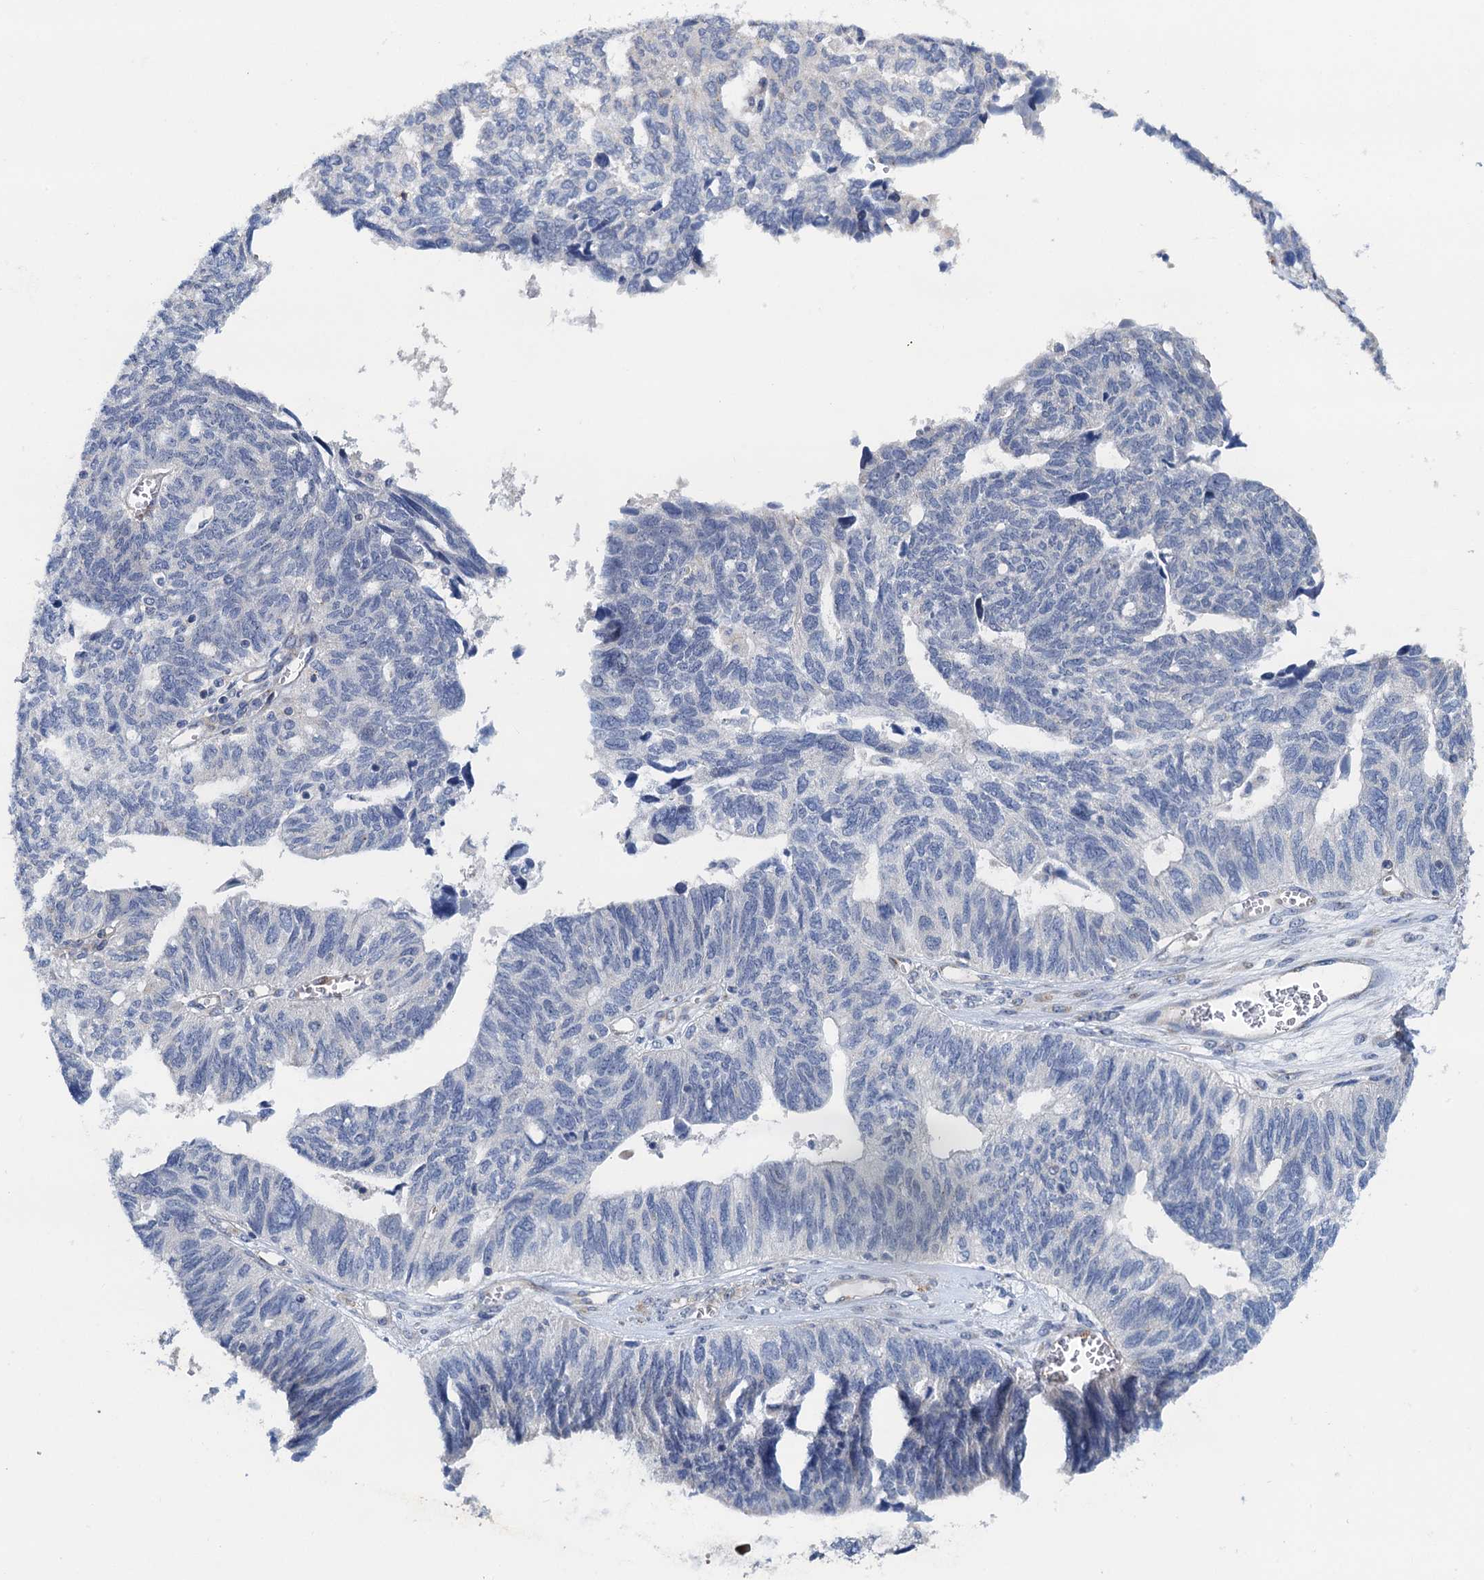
{"staining": {"intensity": "negative", "quantity": "none", "location": "none"}, "tissue": "ovarian cancer", "cell_type": "Tumor cells", "image_type": "cancer", "snomed": [{"axis": "morphology", "description": "Cystadenocarcinoma, serous, NOS"}, {"axis": "topography", "description": "Ovary"}], "caption": "Immunohistochemistry (IHC) photomicrograph of neoplastic tissue: serous cystadenocarcinoma (ovarian) stained with DAB shows no significant protein expression in tumor cells.", "gene": "NBEA", "patient": {"sex": "female", "age": 79}}